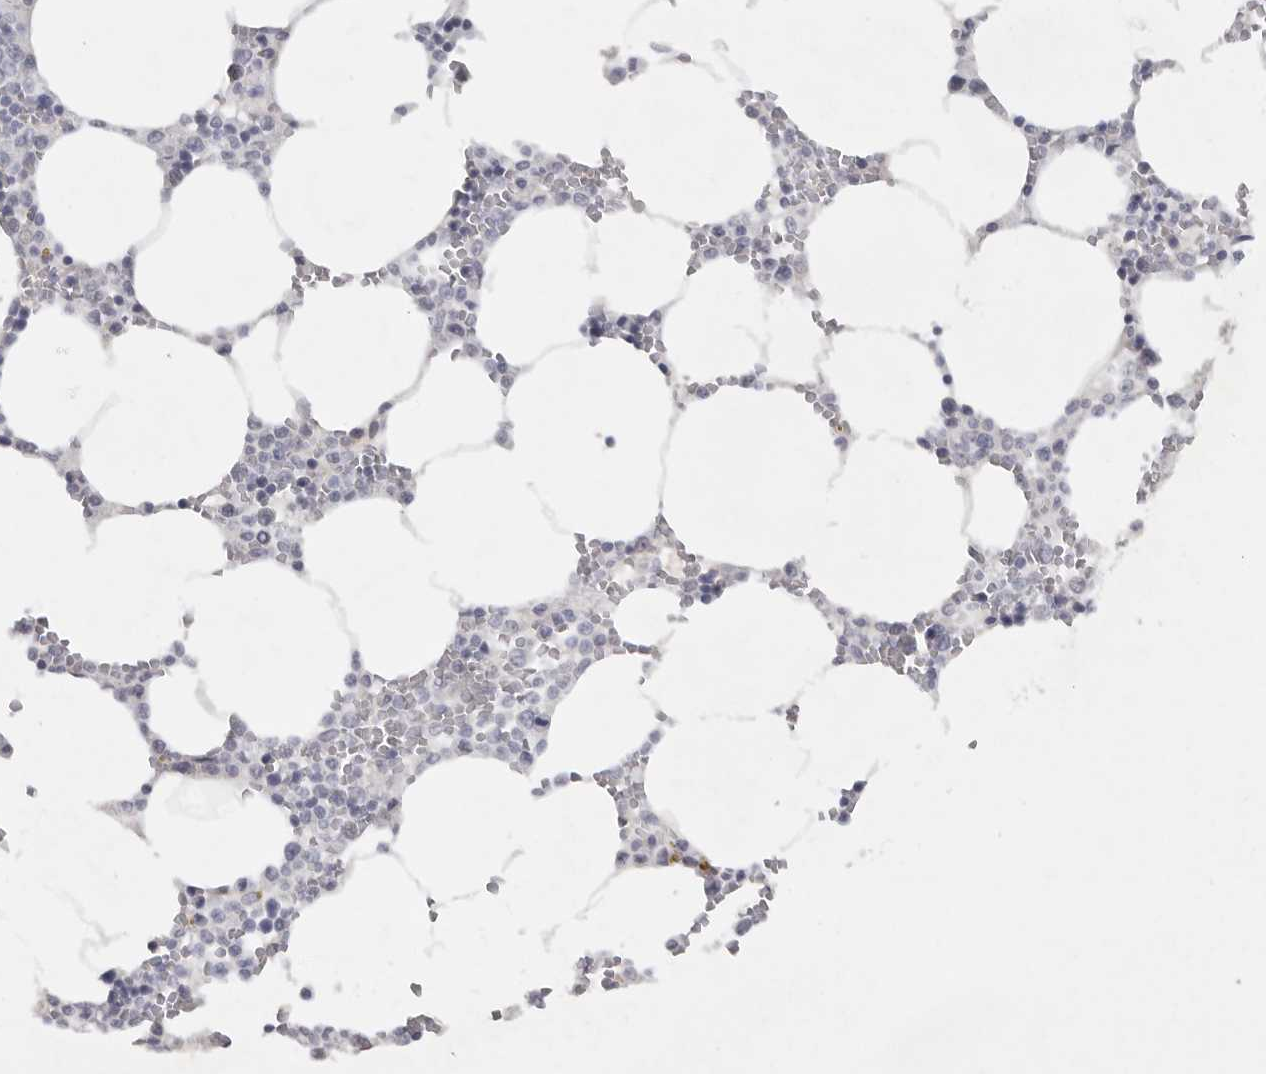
{"staining": {"intensity": "negative", "quantity": "none", "location": "none"}, "tissue": "bone marrow", "cell_type": "Hematopoietic cells", "image_type": "normal", "snomed": [{"axis": "morphology", "description": "Normal tissue, NOS"}, {"axis": "topography", "description": "Bone marrow"}], "caption": "This is an immunohistochemistry (IHC) photomicrograph of benign bone marrow. There is no expression in hematopoietic cells.", "gene": "TNR", "patient": {"sex": "male", "age": 70}}